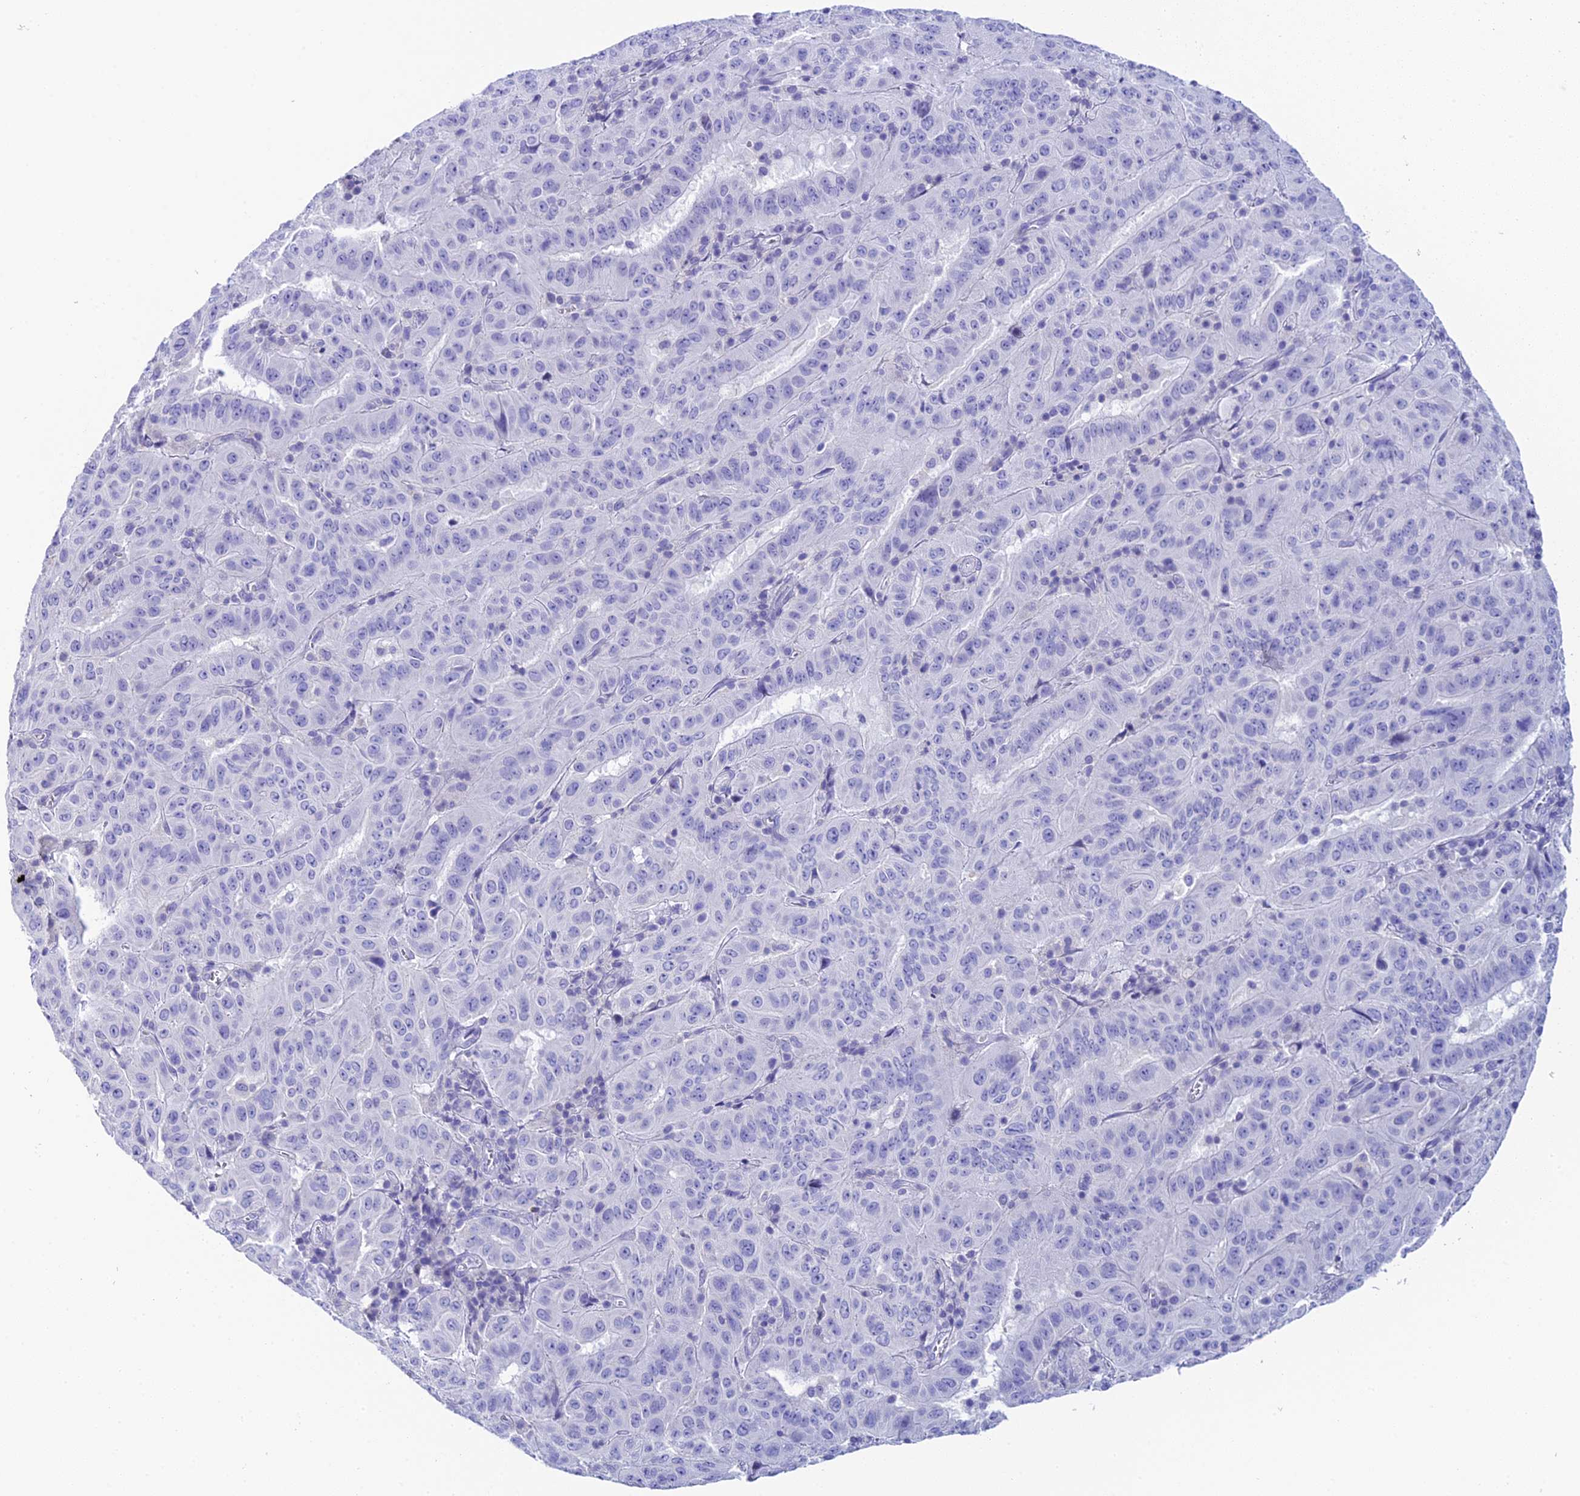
{"staining": {"intensity": "negative", "quantity": "none", "location": "none"}, "tissue": "pancreatic cancer", "cell_type": "Tumor cells", "image_type": "cancer", "snomed": [{"axis": "morphology", "description": "Adenocarcinoma, NOS"}, {"axis": "topography", "description": "Pancreas"}], "caption": "Immunohistochemistry (IHC) of adenocarcinoma (pancreatic) shows no staining in tumor cells. (DAB (3,3'-diaminobenzidine) IHC visualized using brightfield microscopy, high magnification).", "gene": "C12orf29", "patient": {"sex": "male", "age": 63}}